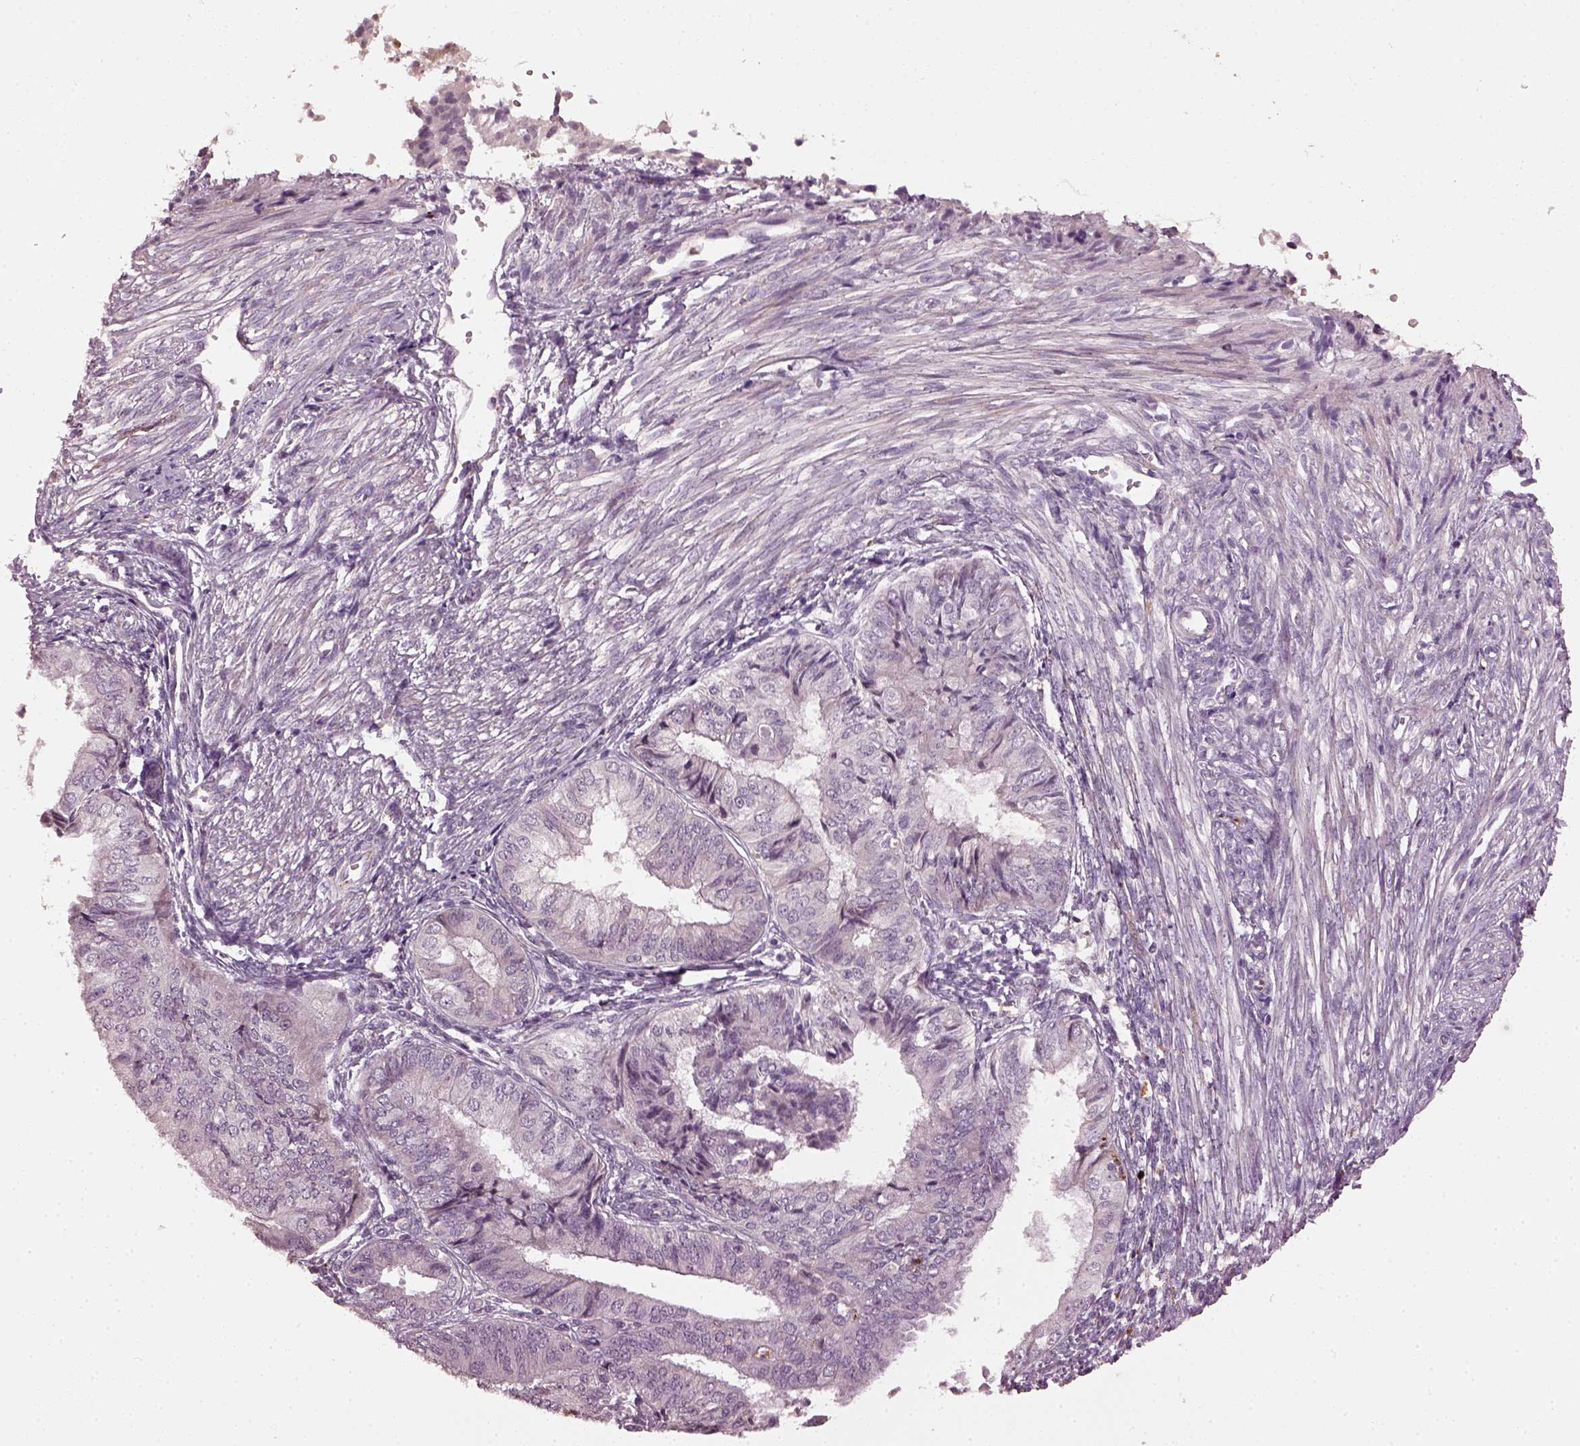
{"staining": {"intensity": "negative", "quantity": "none", "location": "none"}, "tissue": "endometrial cancer", "cell_type": "Tumor cells", "image_type": "cancer", "snomed": [{"axis": "morphology", "description": "Adenocarcinoma, NOS"}, {"axis": "topography", "description": "Endometrium"}], "caption": "Tumor cells are negative for protein expression in human endometrial cancer. The staining is performed using DAB (3,3'-diaminobenzidine) brown chromogen with nuclei counter-stained in using hematoxylin.", "gene": "RUFY3", "patient": {"sex": "female", "age": 58}}